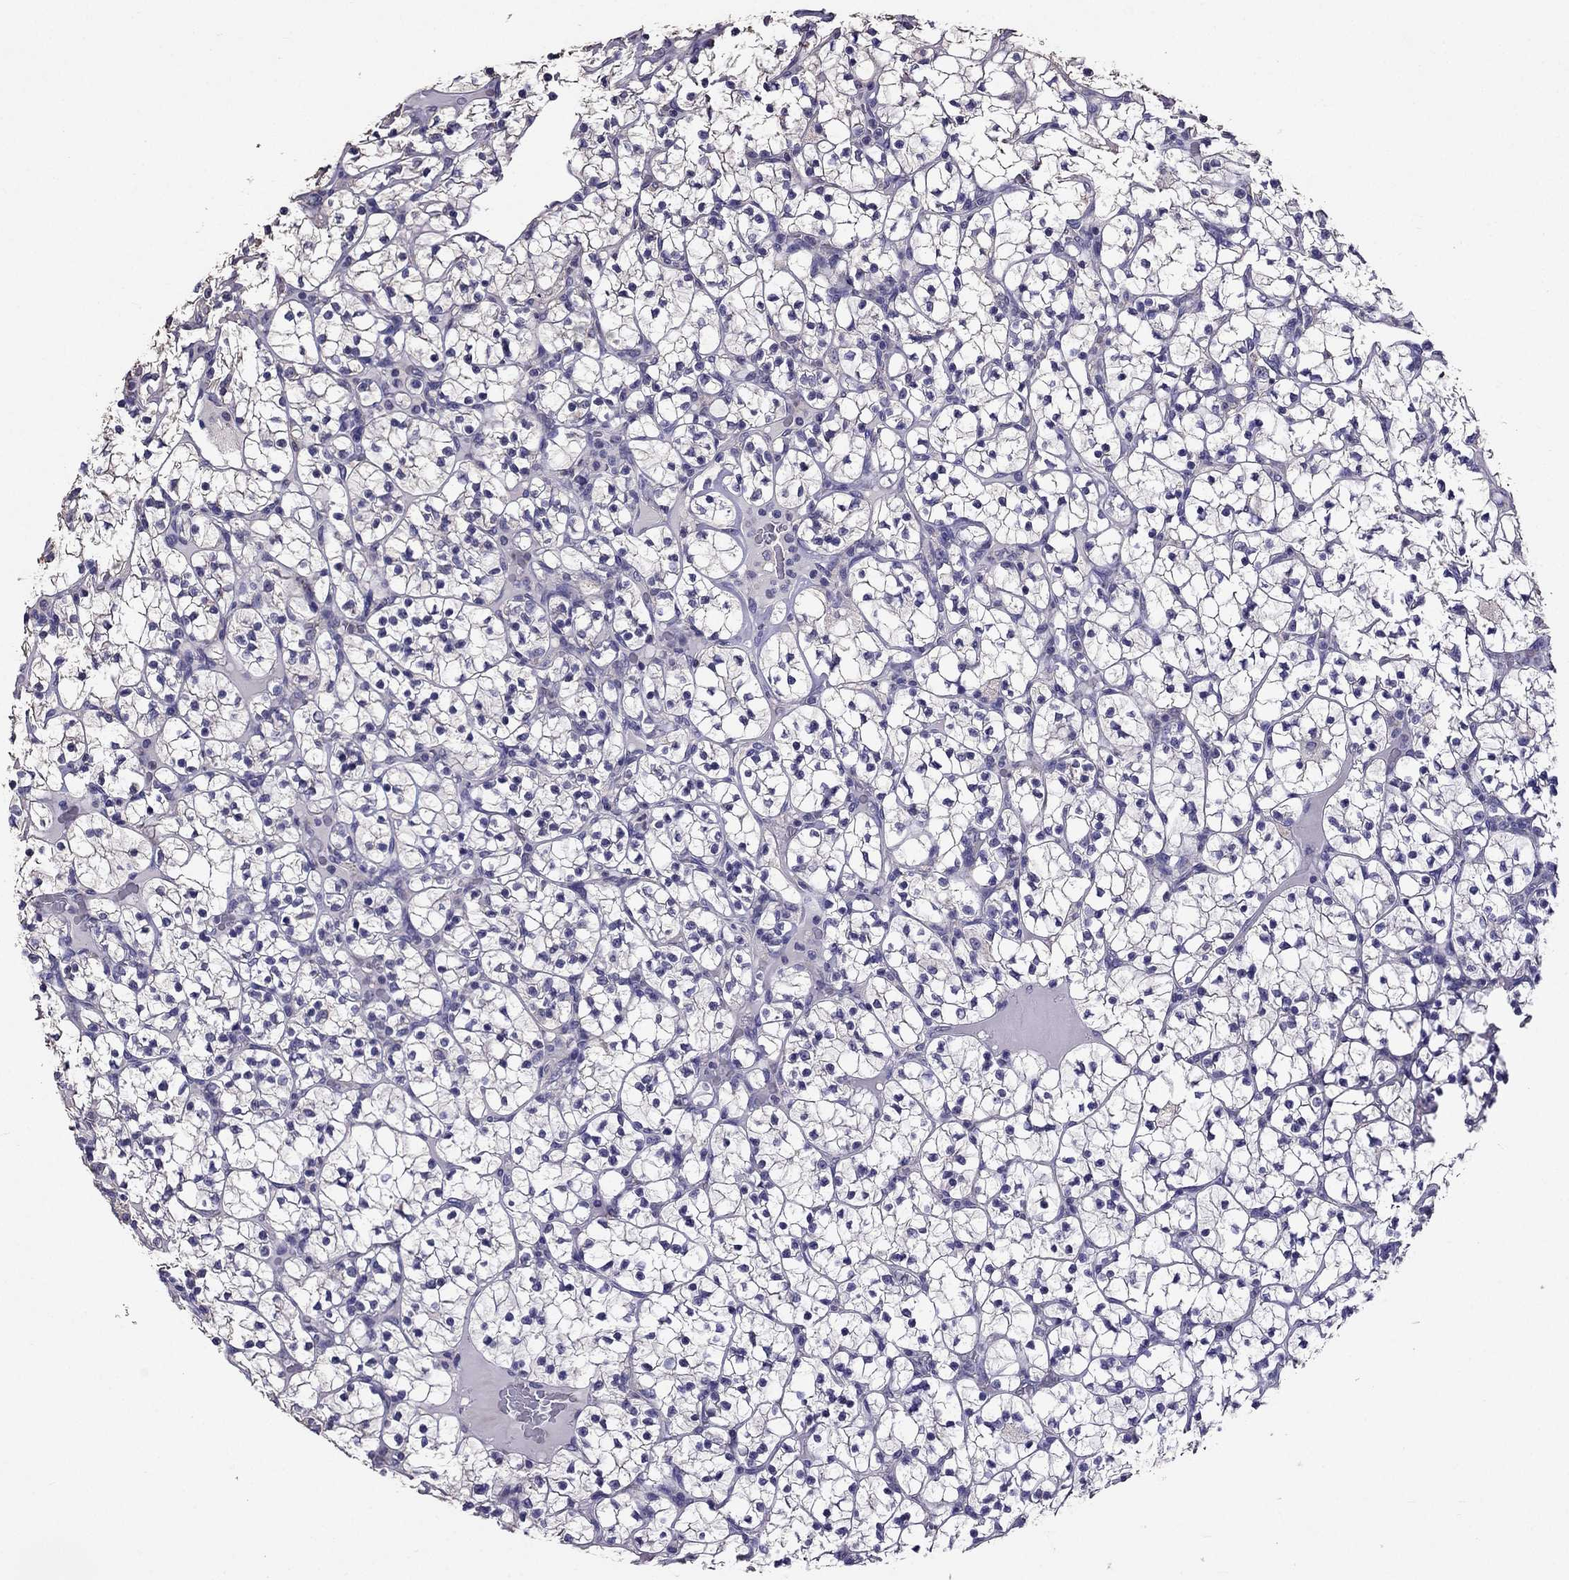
{"staining": {"intensity": "negative", "quantity": "none", "location": "none"}, "tissue": "renal cancer", "cell_type": "Tumor cells", "image_type": "cancer", "snomed": [{"axis": "morphology", "description": "Adenocarcinoma, NOS"}, {"axis": "topography", "description": "Kidney"}], "caption": "IHC micrograph of renal cancer (adenocarcinoma) stained for a protein (brown), which demonstrates no expression in tumor cells. (Immunohistochemistry (ihc), brightfield microscopy, high magnification).", "gene": "NKX3-1", "patient": {"sex": "female", "age": 89}}